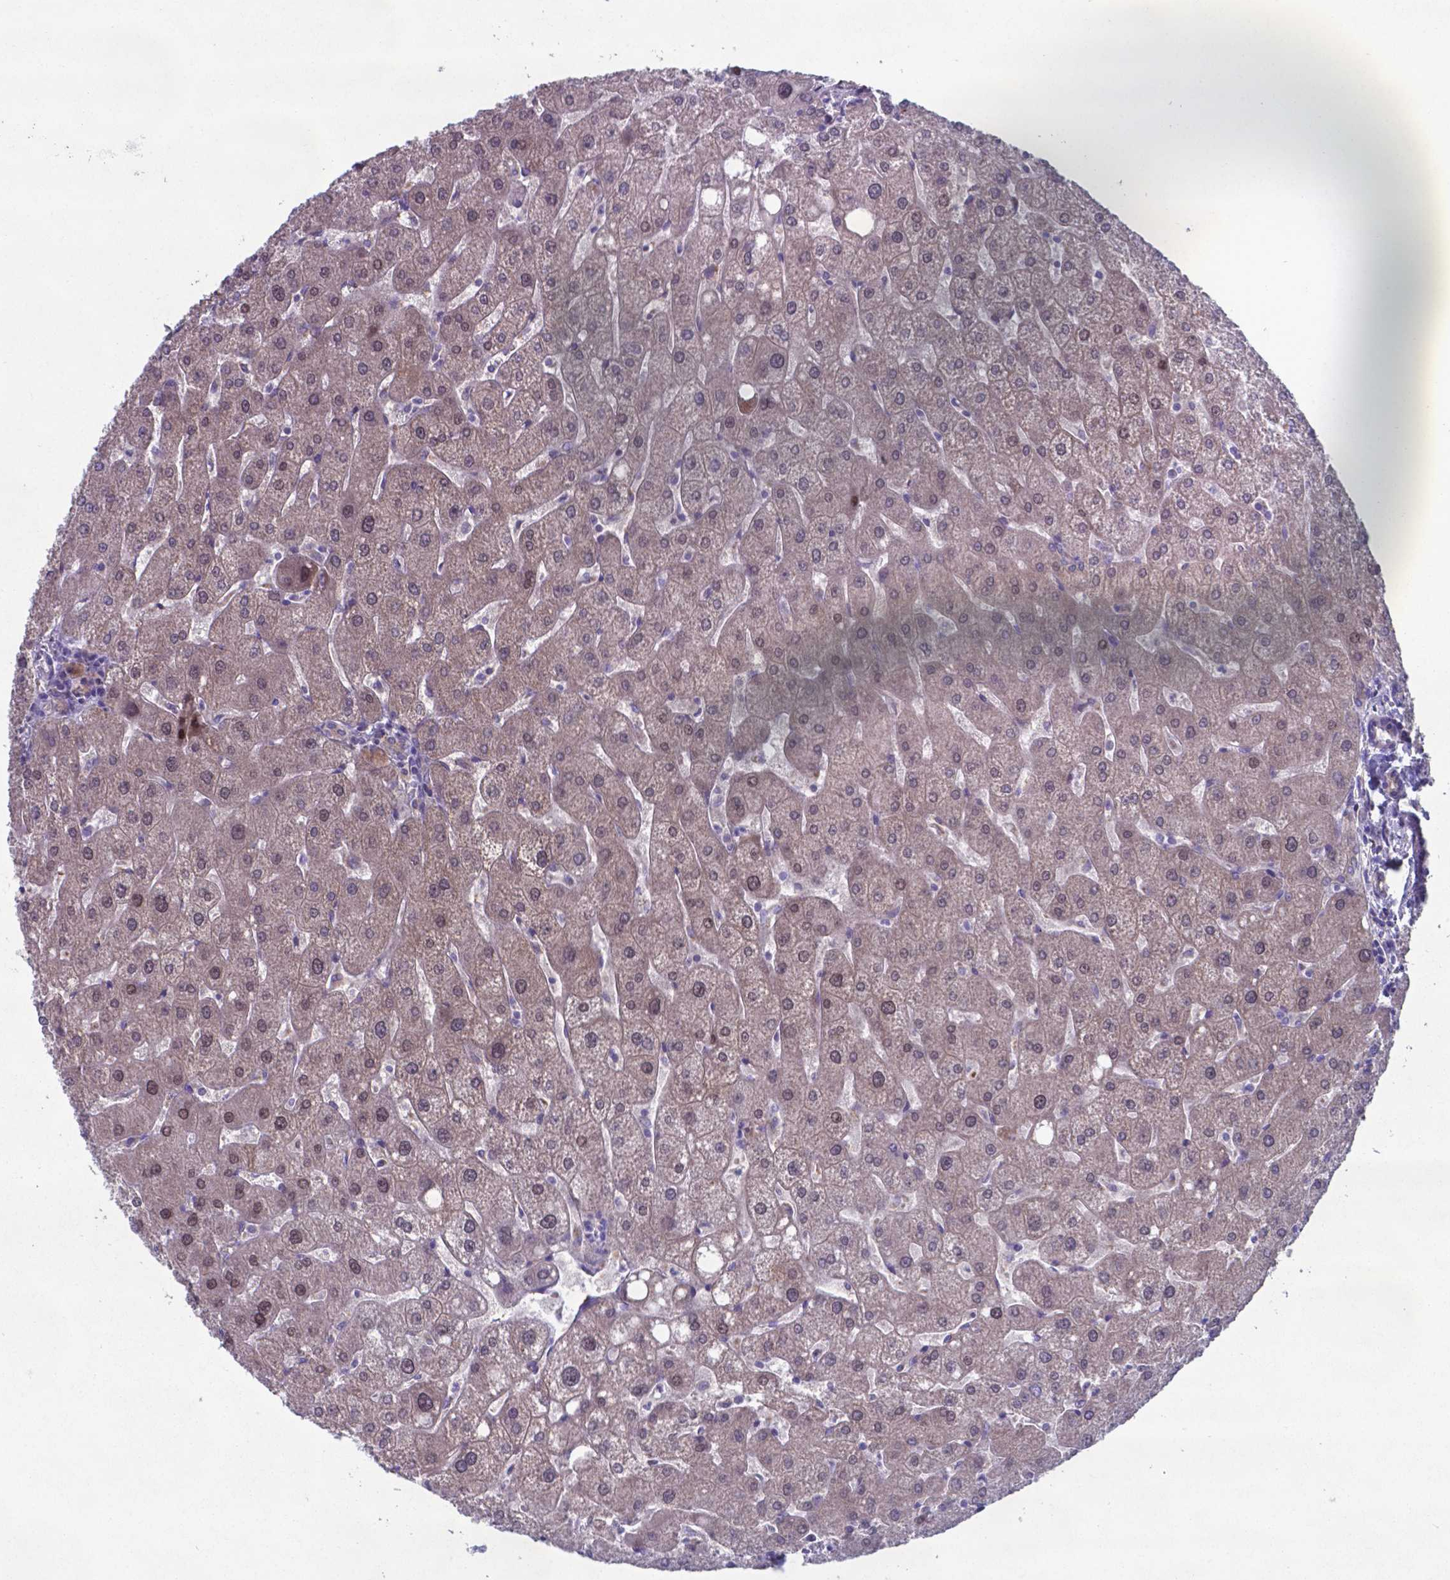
{"staining": {"intensity": "weak", "quantity": ">75%", "location": "cytoplasmic/membranous"}, "tissue": "liver", "cell_type": "Cholangiocytes", "image_type": "normal", "snomed": [{"axis": "morphology", "description": "Normal tissue, NOS"}, {"axis": "topography", "description": "Liver"}], "caption": "IHC (DAB (3,3'-diaminobenzidine)) staining of unremarkable liver demonstrates weak cytoplasmic/membranous protein staining in about >75% of cholangiocytes.", "gene": "TYRO3", "patient": {"sex": "male", "age": 67}}